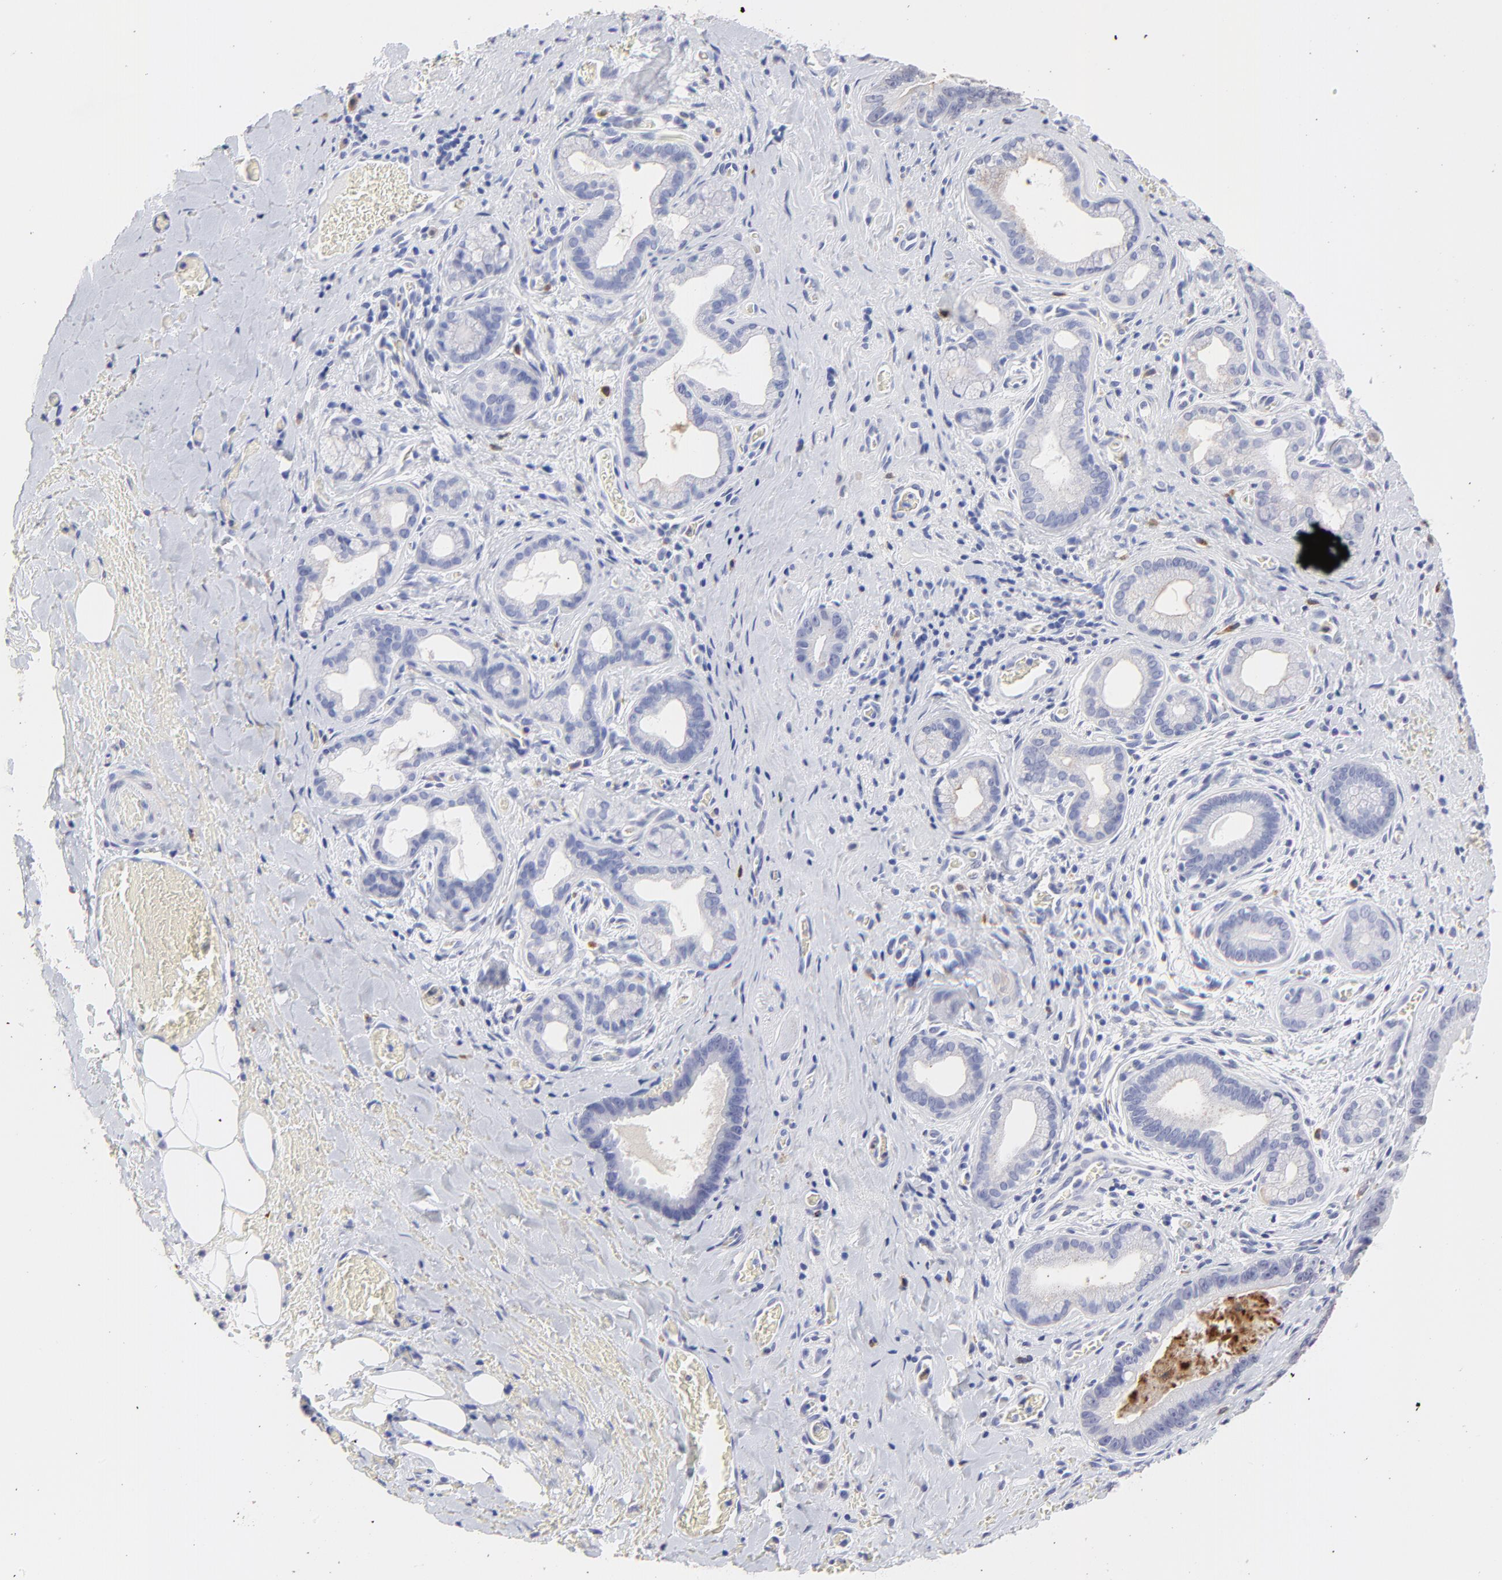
{"staining": {"intensity": "negative", "quantity": "none", "location": "none"}, "tissue": "liver cancer", "cell_type": "Tumor cells", "image_type": "cancer", "snomed": [{"axis": "morphology", "description": "Cholangiocarcinoma"}, {"axis": "topography", "description": "Liver"}], "caption": "This histopathology image is of cholangiocarcinoma (liver) stained with immunohistochemistry (IHC) to label a protein in brown with the nuclei are counter-stained blue. There is no positivity in tumor cells.", "gene": "SMARCA1", "patient": {"sex": "female", "age": 55}}